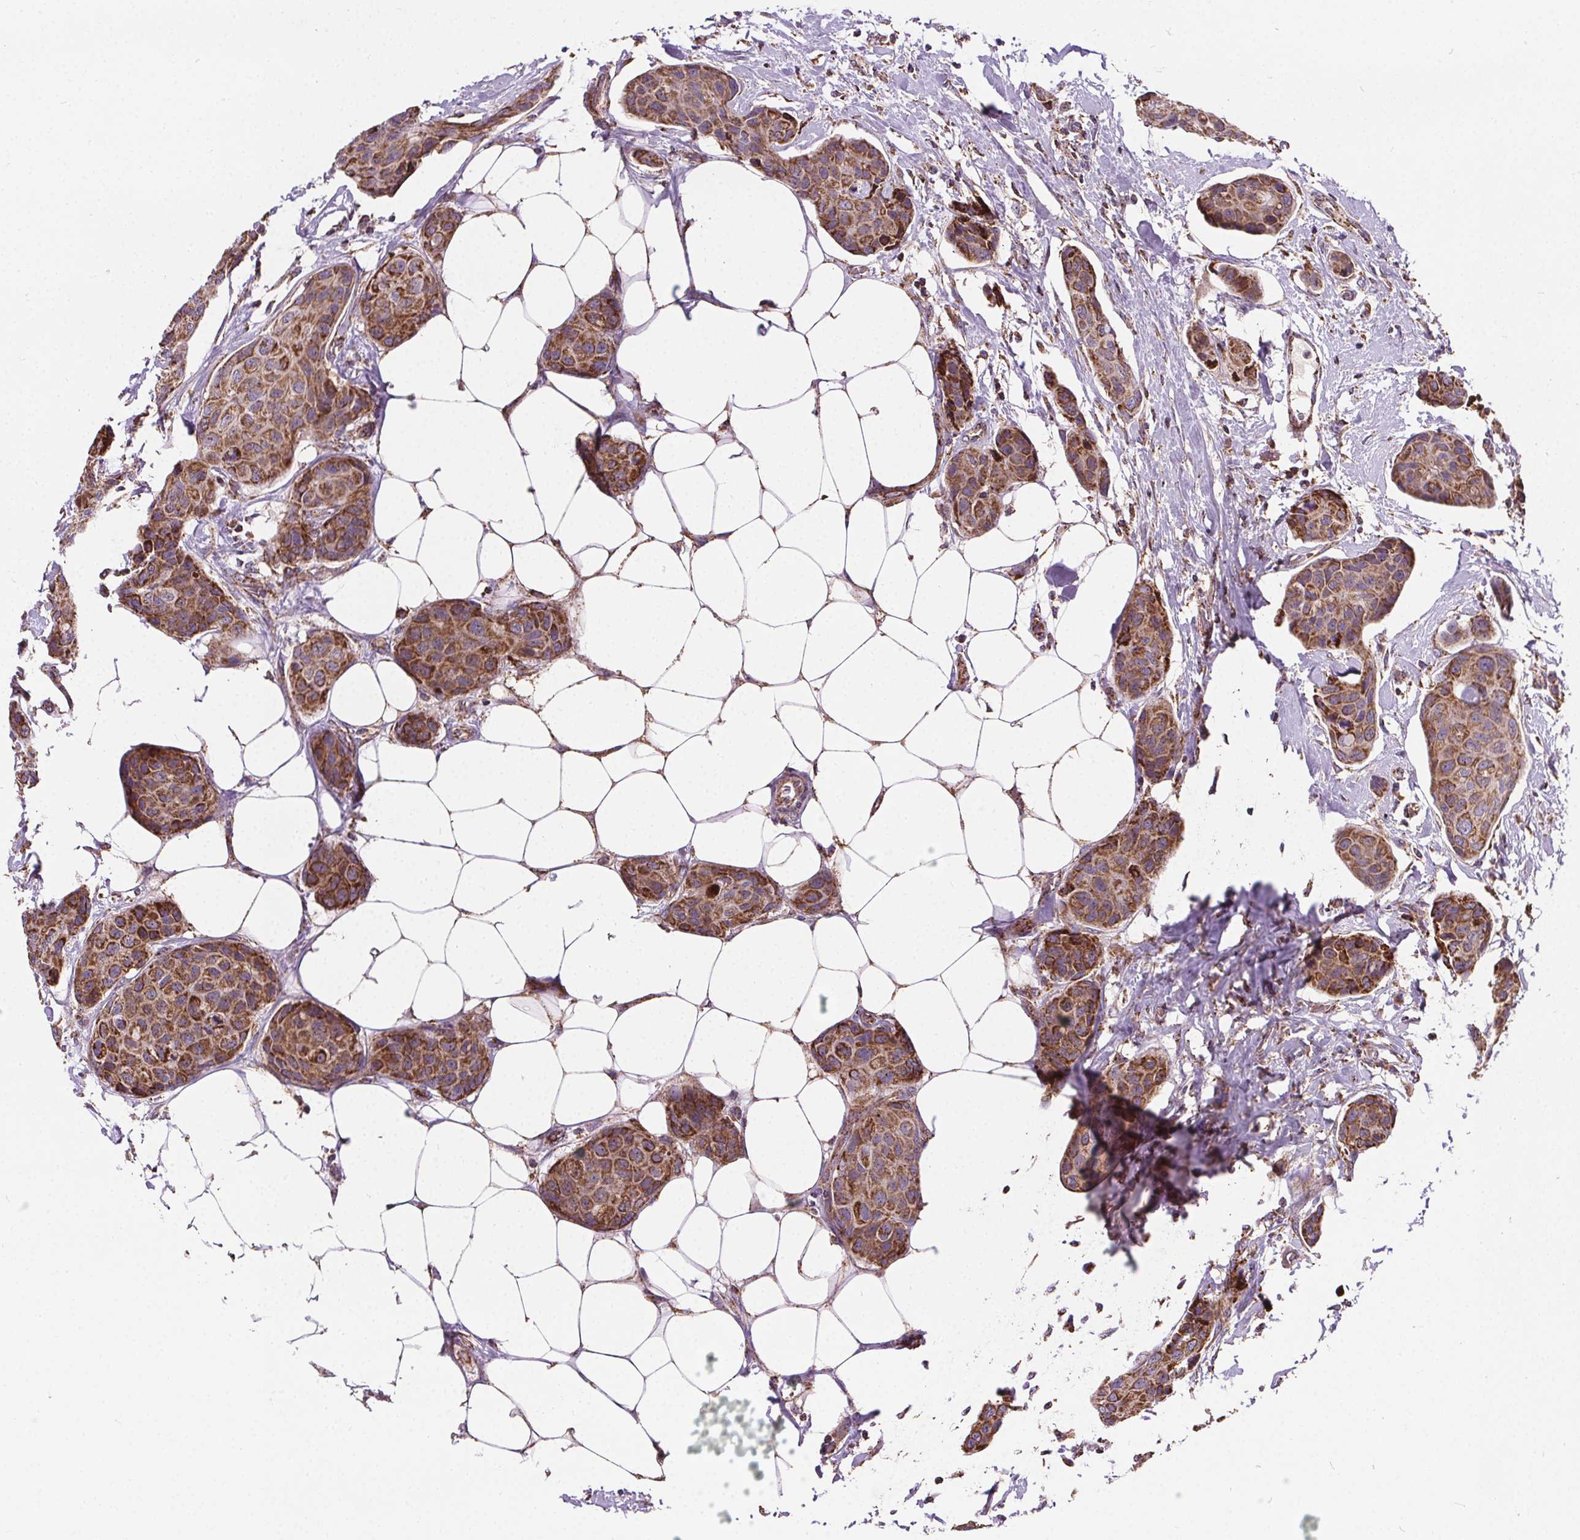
{"staining": {"intensity": "strong", "quantity": "25%-75%", "location": "cytoplasmic/membranous"}, "tissue": "breast cancer", "cell_type": "Tumor cells", "image_type": "cancer", "snomed": [{"axis": "morphology", "description": "Duct carcinoma"}, {"axis": "topography", "description": "Breast"}], "caption": "Infiltrating ductal carcinoma (breast) tissue demonstrates strong cytoplasmic/membranous staining in approximately 25%-75% of tumor cells, visualized by immunohistochemistry.", "gene": "GOLT1B", "patient": {"sex": "female", "age": 80}}